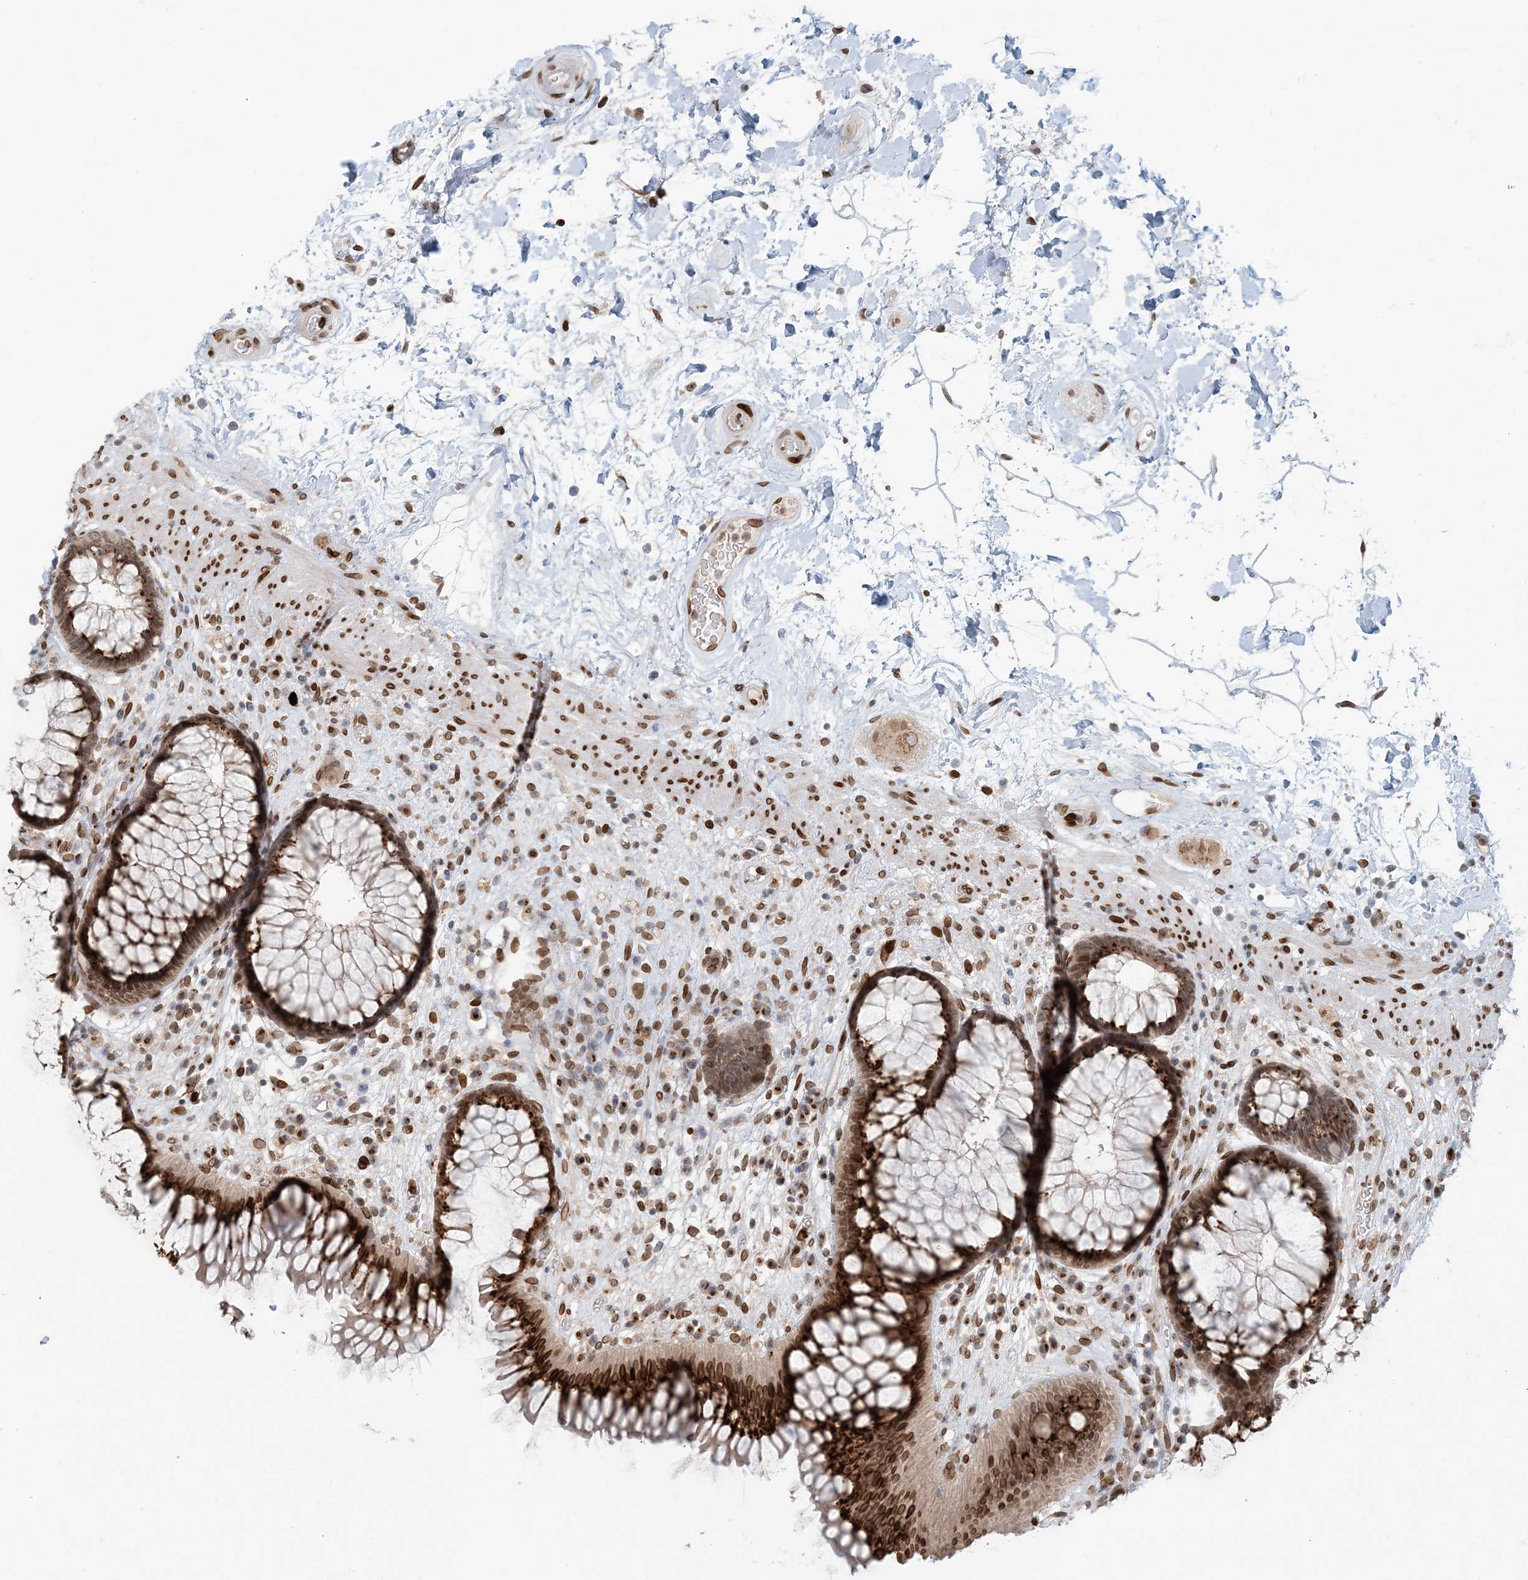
{"staining": {"intensity": "strong", "quantity": ">75%", "location": "cytoplasmic/membranous,nuclear"}, "tissue": "rectum", "cell_type": "Glandular cells", "image_type": "normal", "snomed": [{"axis": "morphology", "description": "Normal tissue, NOS"}, {"axis": "topography", "description": "Rectum"}], "caption": "The micrograph demonstrates a brown stain indicating the presence of a protein in the cytoplasmic/membranous,nuclear of glandular cells in rectum.", "gene": "SLC35A2", "patient": {"sex": "male", "age": 51}}